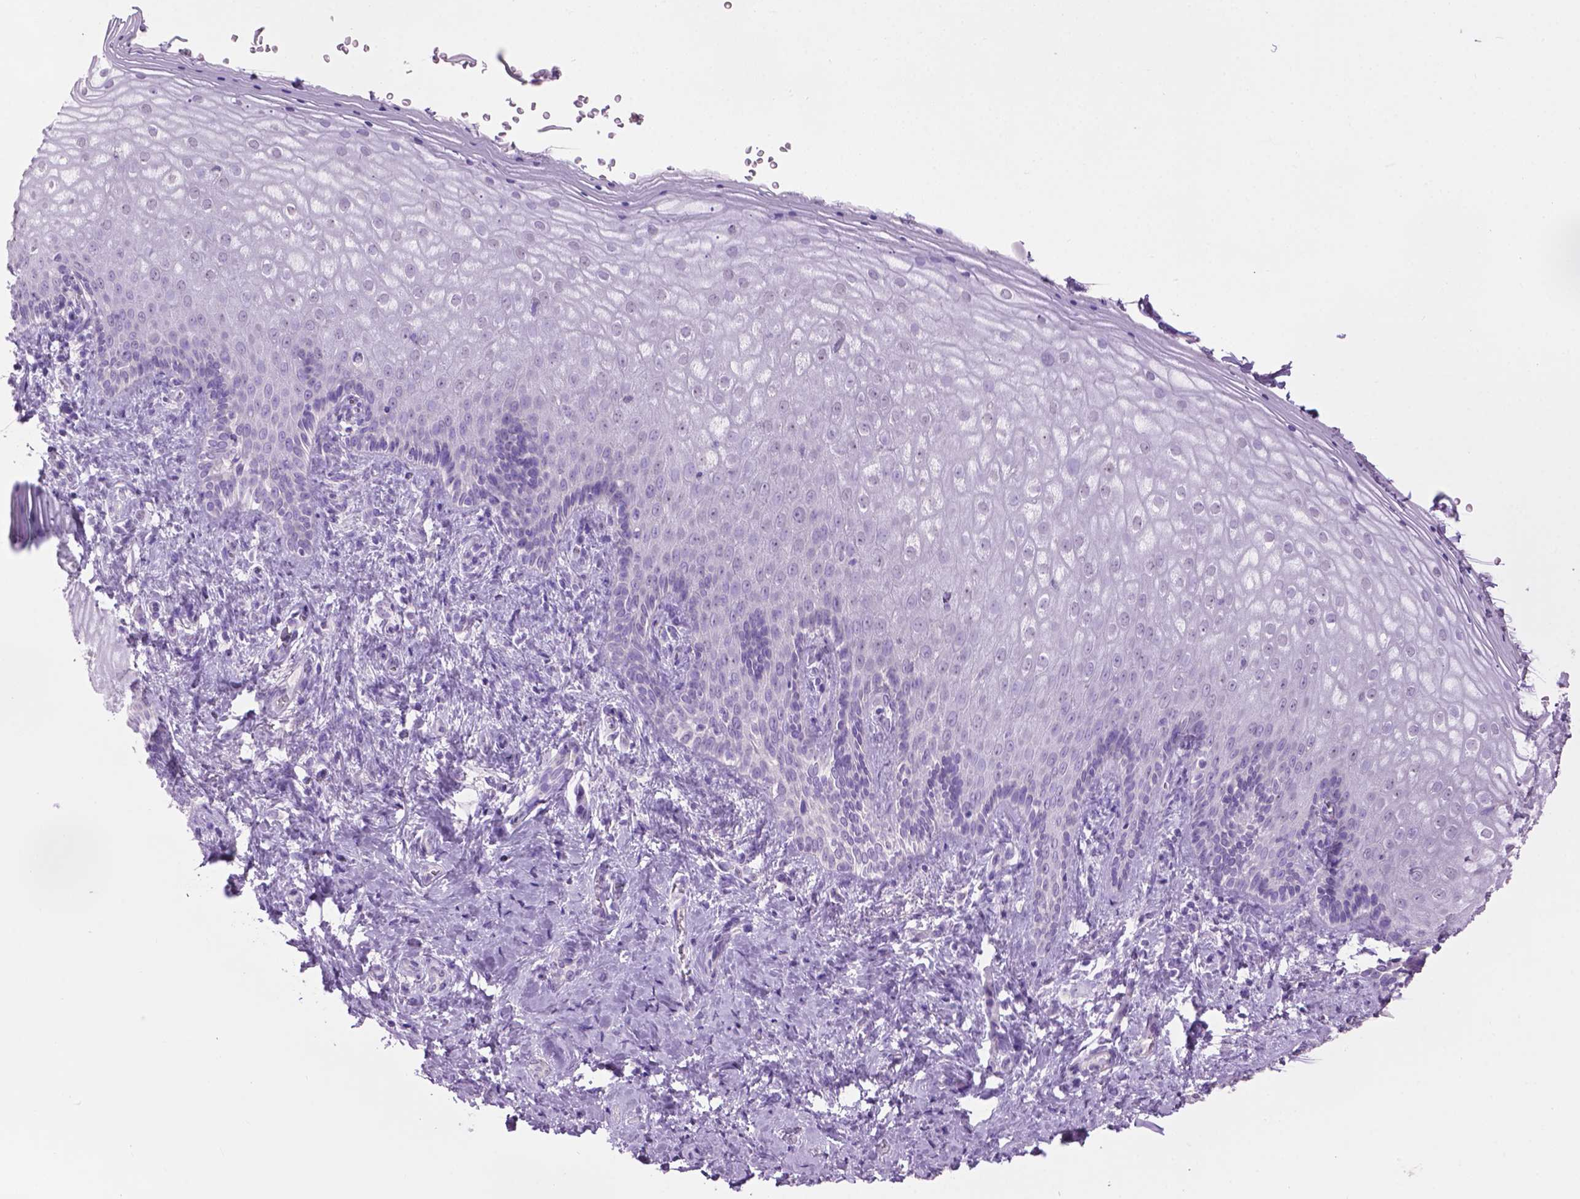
{"staining": {"intensity": "negative", "quantity": "none", "location": "none"}, "tissue": "vagina", "cell_type": "Squamous epithelial cells", "image_type": "normal", "snomed": [{"axis": "morphology", "description": "Normal tissue, NOS"}, {"axis": "topography", "description": "Vagina"}], "caption": "There is no significant positivity in squamous epithelial cells of vagina. (Stains: DAB (3,3'-diaminobenzidine) IHC with hematoxylin counter stain, Microscopy: brightfield microscopy at high magnification).", "gene": "CRYBA4", "patient": {"sex": "female", "age": 42}}